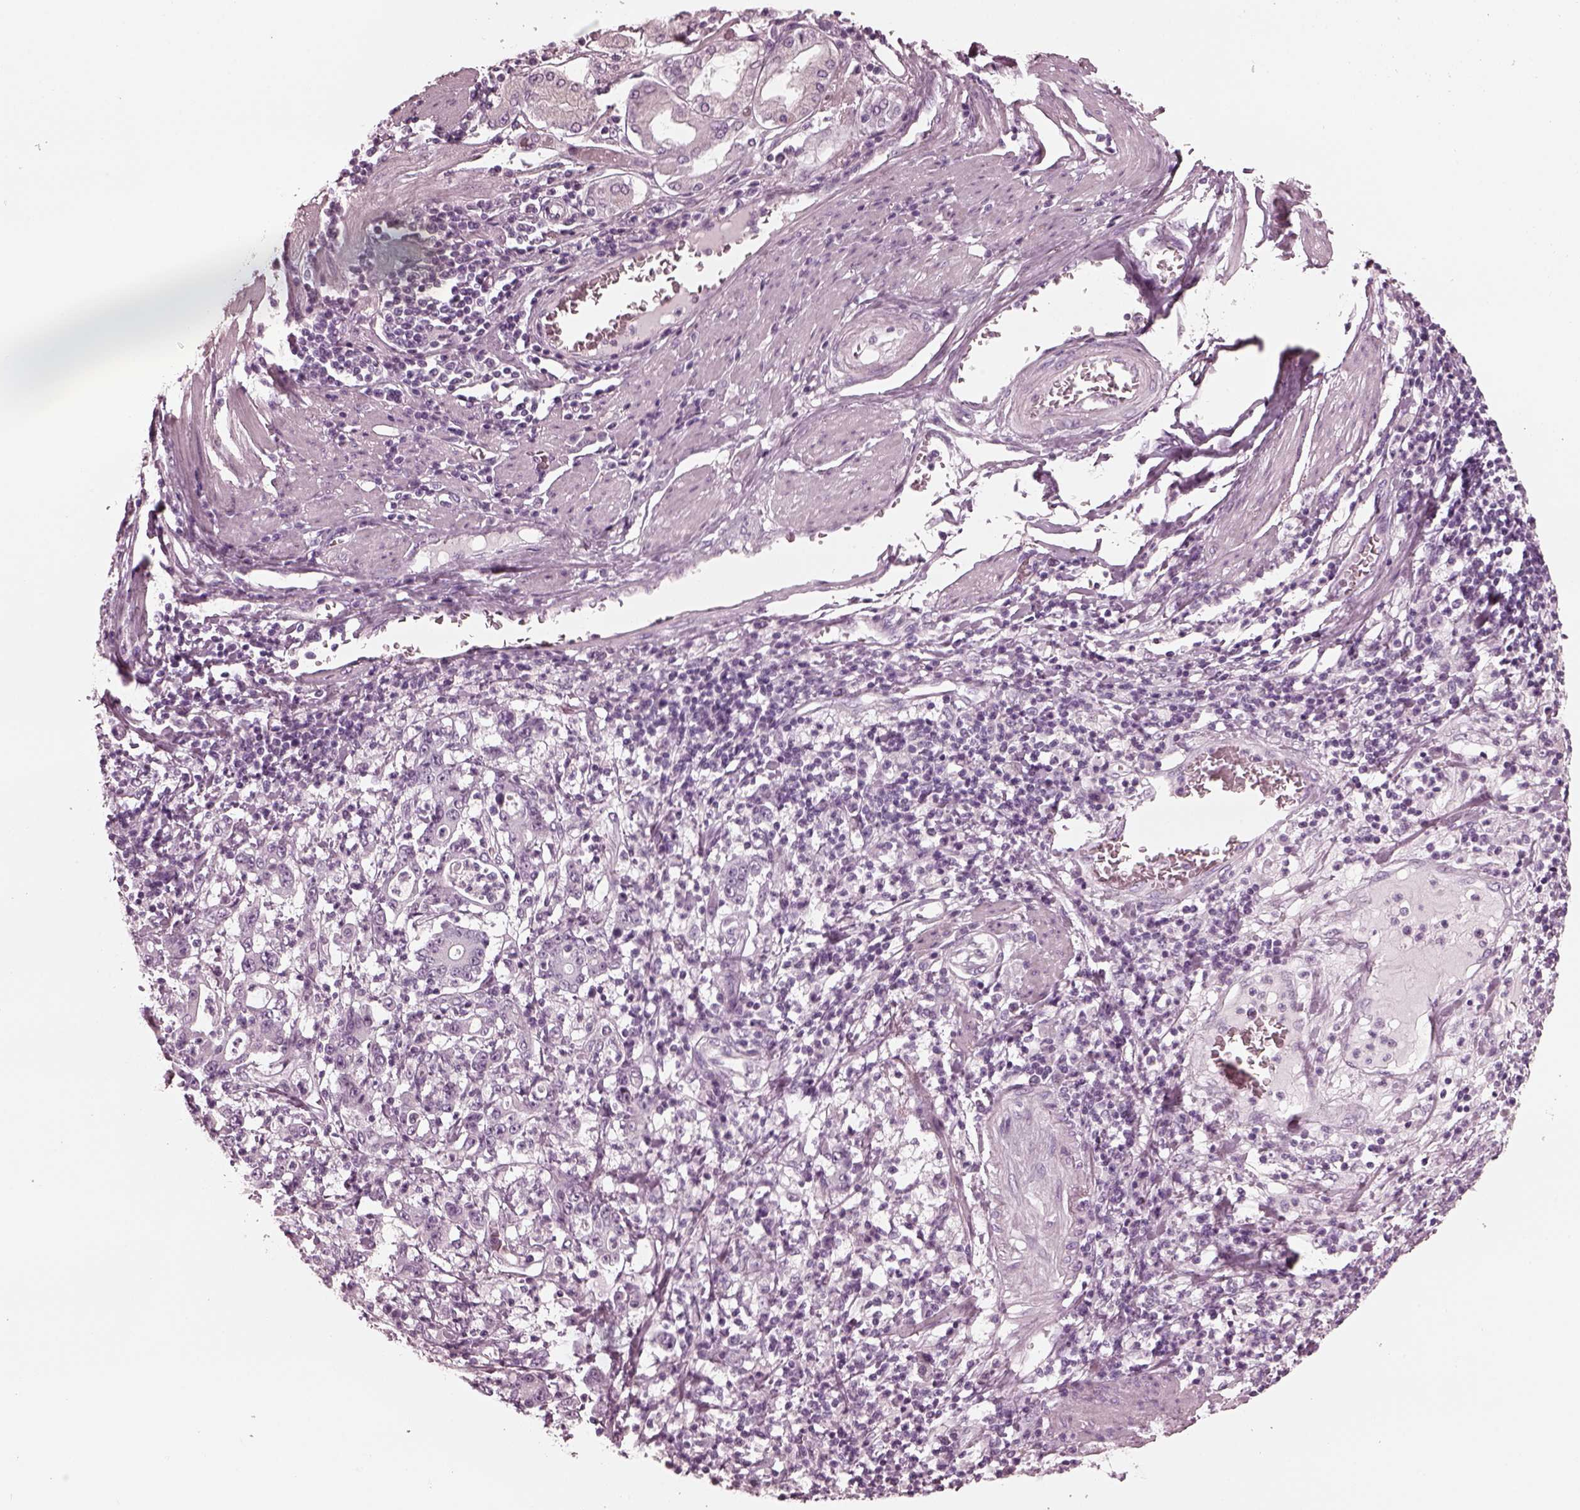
{"staining": {"intensity": "negative", "quantity": "none", "location": "none"}, "tissue": "stomach cancer", "cell_type": "Tumor cells", "image_type": "cancer", "snomed": [{"axis": "morphology", "description": "Adenocarcinoma, NOS"}, {"axis": "topography", "description": "Stomach, upper"}], "caption": "Stomach adenocarcinoma was stained to show a protein in brown. There is no significant positivity in tumor cells. Brightfield microscopy of immunohistochemistry stained with DAB (3,3'-diaminobenzidine) (brown) and hematoxylin (blue), captured at high magnification.", "gene": "GRM6", "patient": {"sex": "male", "age": 68}}